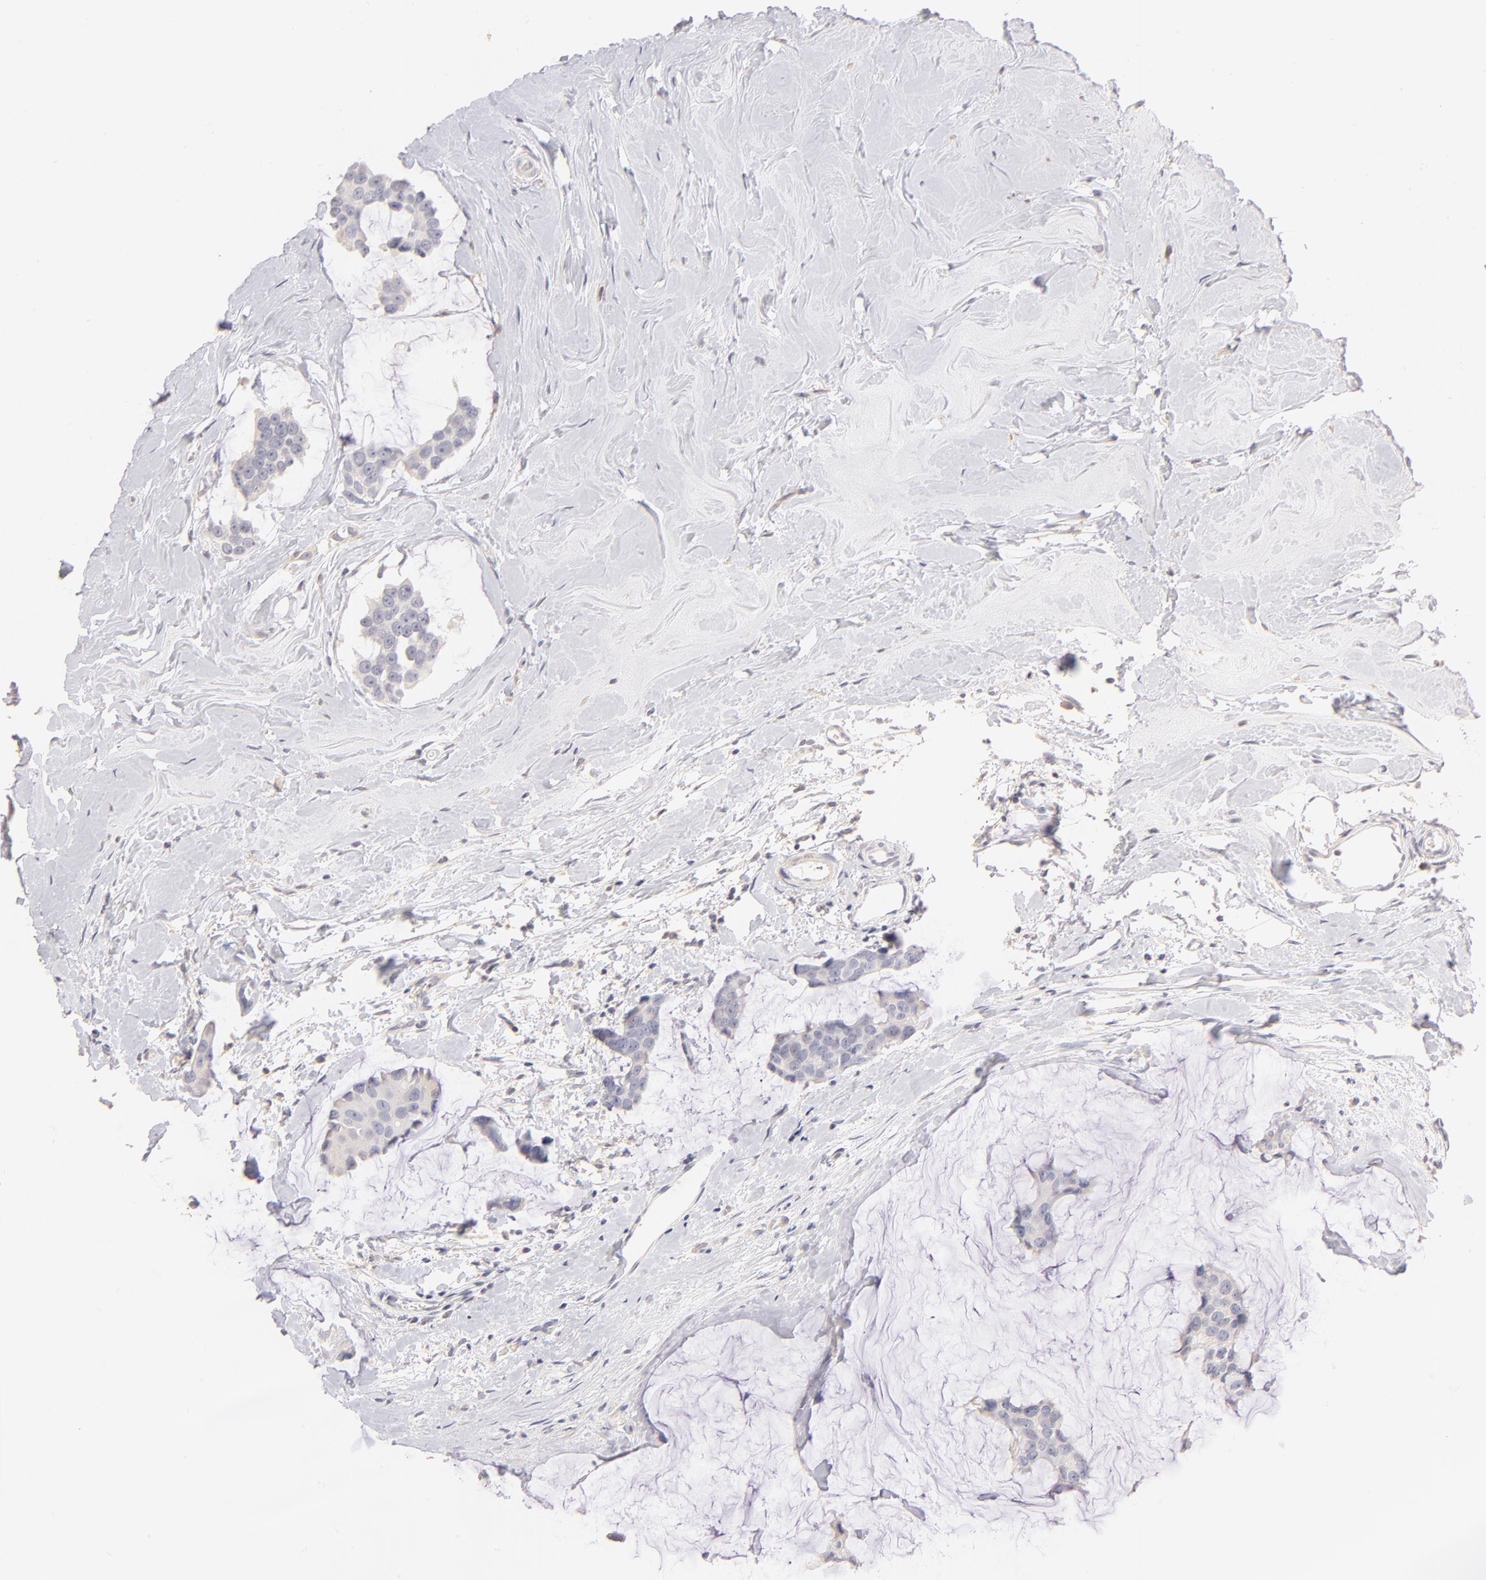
{"staining": {"intensity": "negative", "quantity": "none", "location": "none"}, "tissue": "breast cancer", "cell_type": "Tumor cells", "image_type": "cancer", "snomed": [{"axis": "morphology", "description": "Normal tissue, NOS"}, {"axis": "morphology", "description": "Duct carcinoma"}, {"axis": "topography", "description": "Breast"}], "caption": "A high-resolution histopathology image shows immunohistochemistry (IHC) staining of breast cancer, which exhibits no significant expression in tumor cells.", "gene": "ITGA8", "patient": {"sex": "female", "age": 50}}